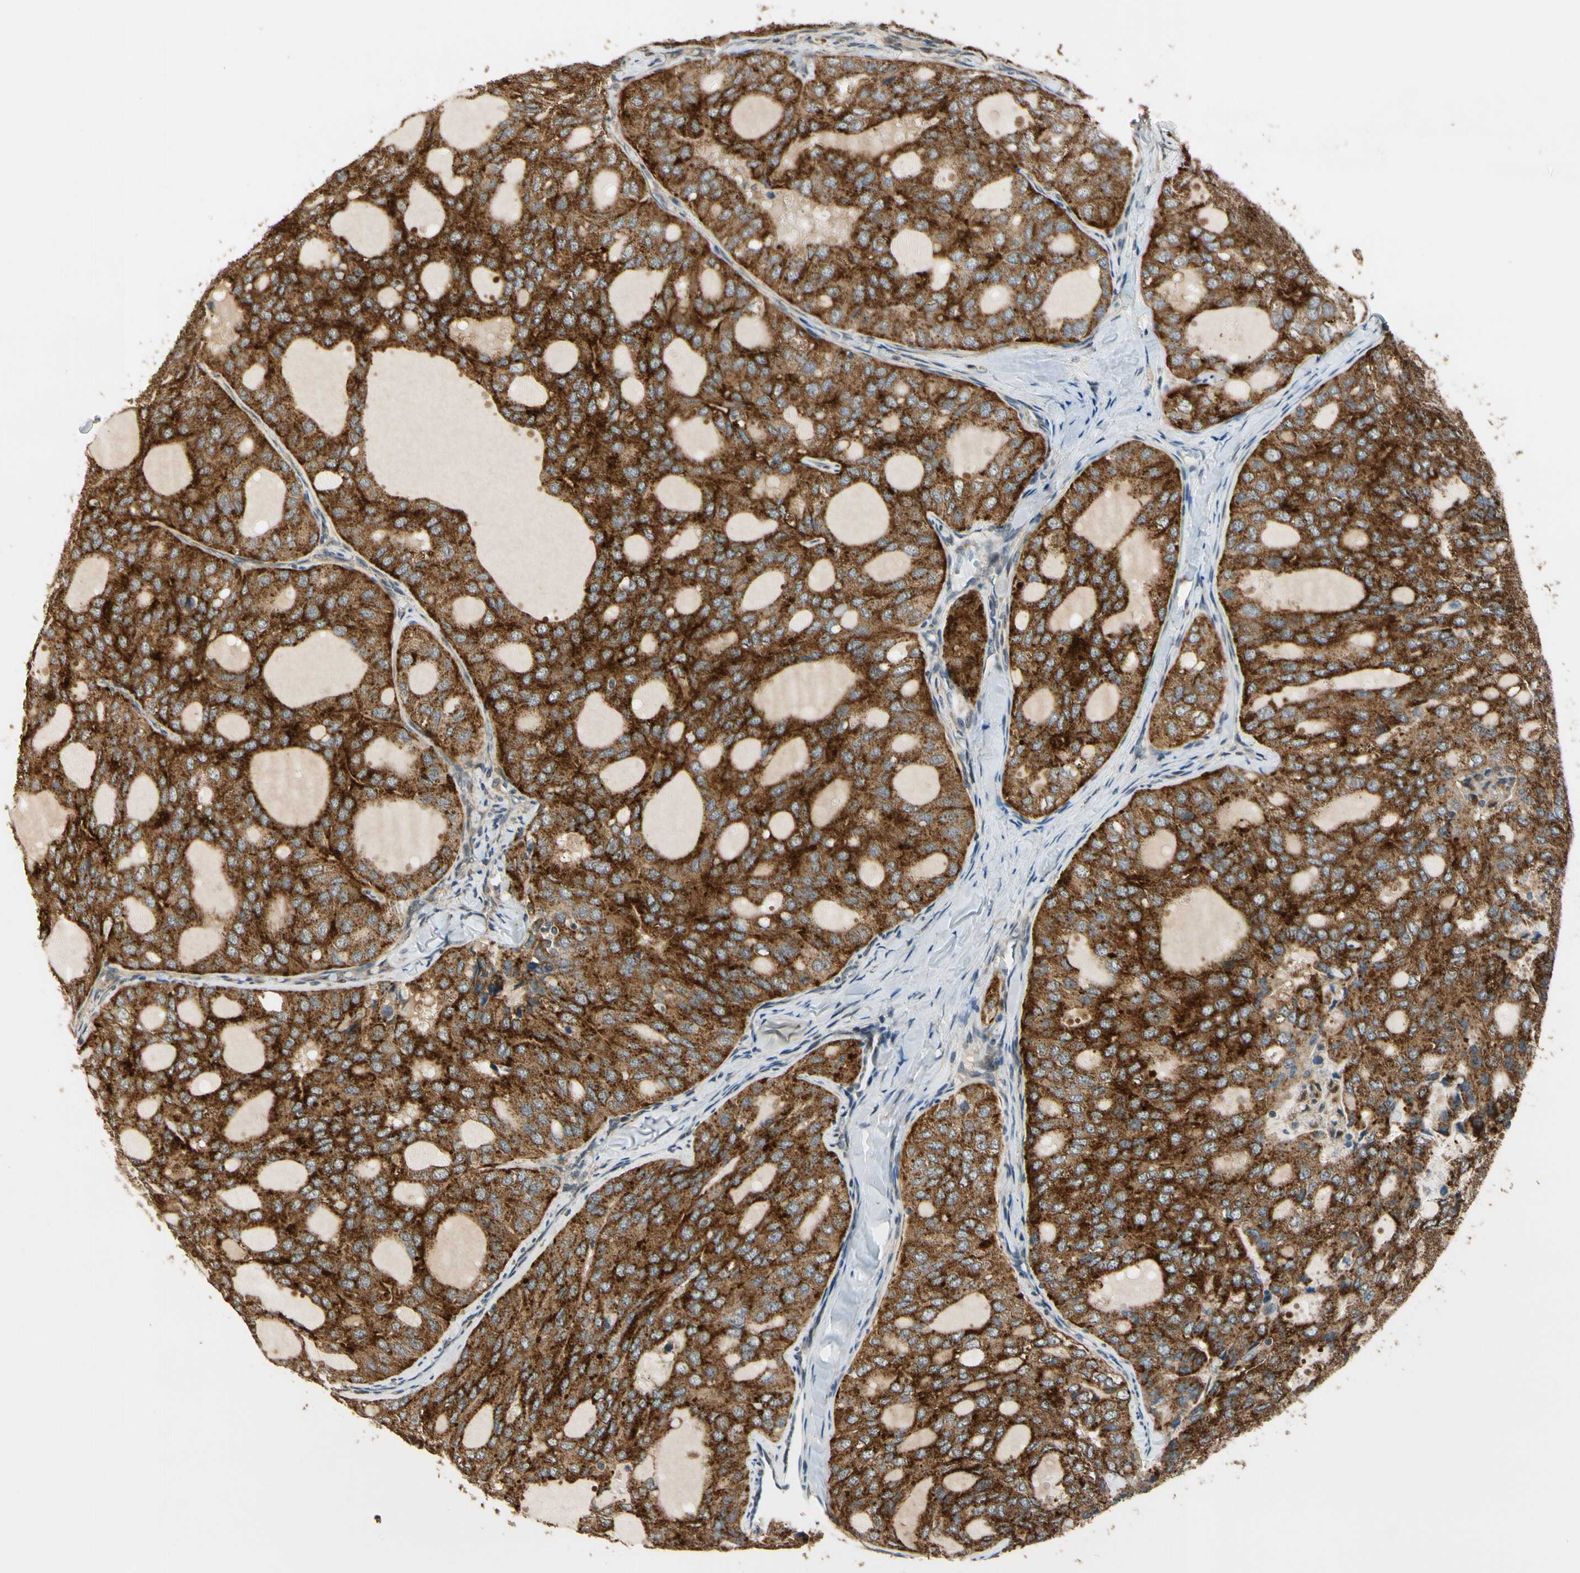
{"staining": {"intensity": "strong", "quantity": ">75%", "location": "cytoplasmic/membranous"}, "tissue": "thyroid cancer", "cell_type": "Tumor cells", "image_type": "cancer", "snomed": [{"axis": "morphology", "description": "Follicular adenoma carcinoma, NOS"}, {"axis": "topography", "description": "Thyroid gland"}], "caption": "A histopathology image of human thyroid follicular adenoma carcinoma stained for a protein shows strong cytoplasmic/membranous brown staining in tumor cells.", "gene": "LAMTOR1", "patient": {"sex": "male", "age": 75}}